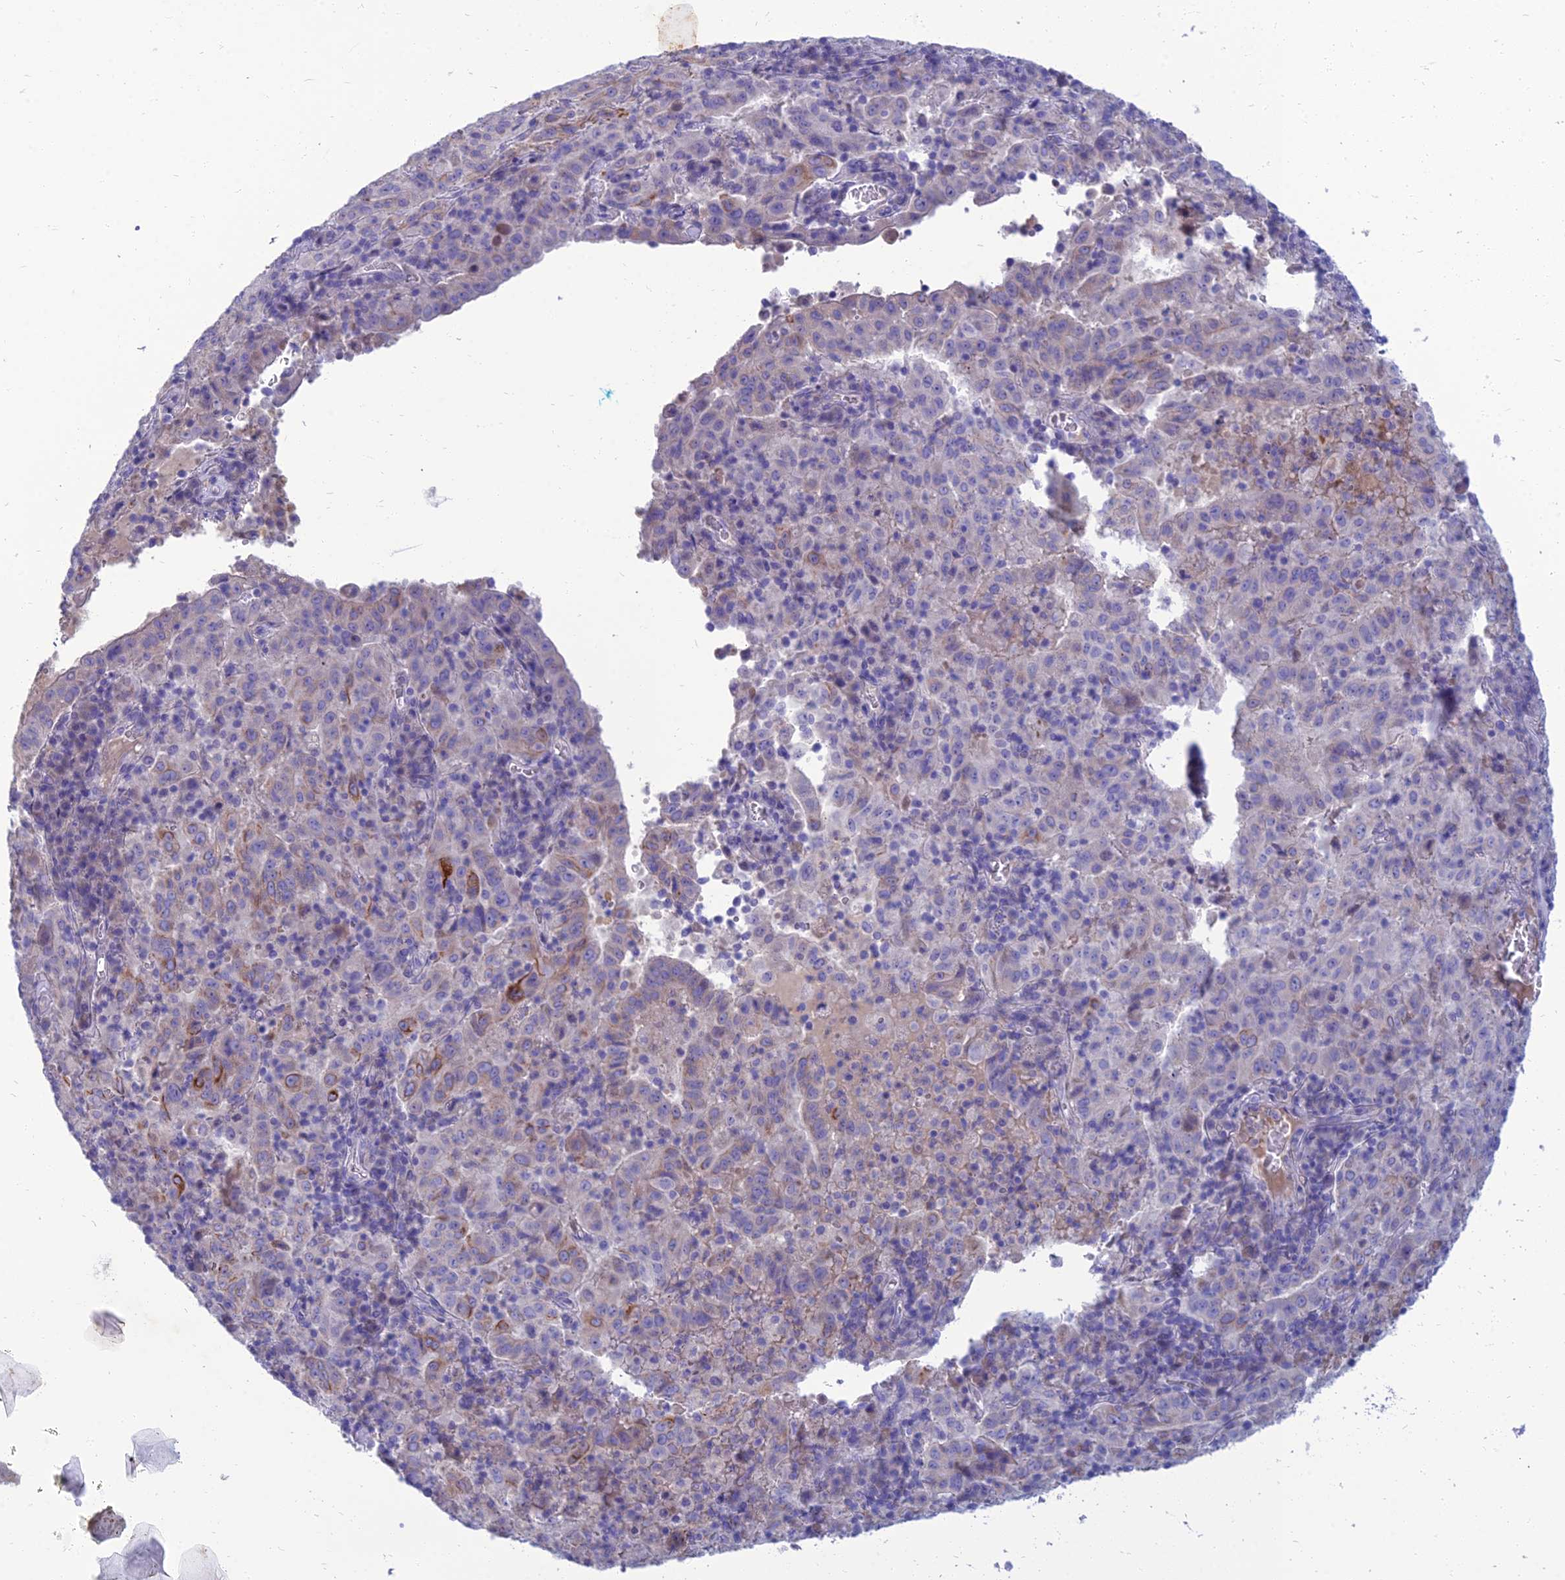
{"staining": {"intensity": "weak", "quantity": "<25%", "location": "cytoplasmic/membranous"}, "tissue": "pancreatic cancer", "cell_type": "Tumor cells", "image_type": "cancer", "snomed": [{"axis": "morphology", "description": "Adenocarcinoma, NOS"}, {"axis": "topography", "description": "Pancreas"}], "caption": "This is a photomicrograph of immunohistochemistry staining of adenocarcinoma (pancreatic), which shows no staining in tumor cells.", "gene": "SPTLC3", "patient": {"sex": "male", "age": 63}}